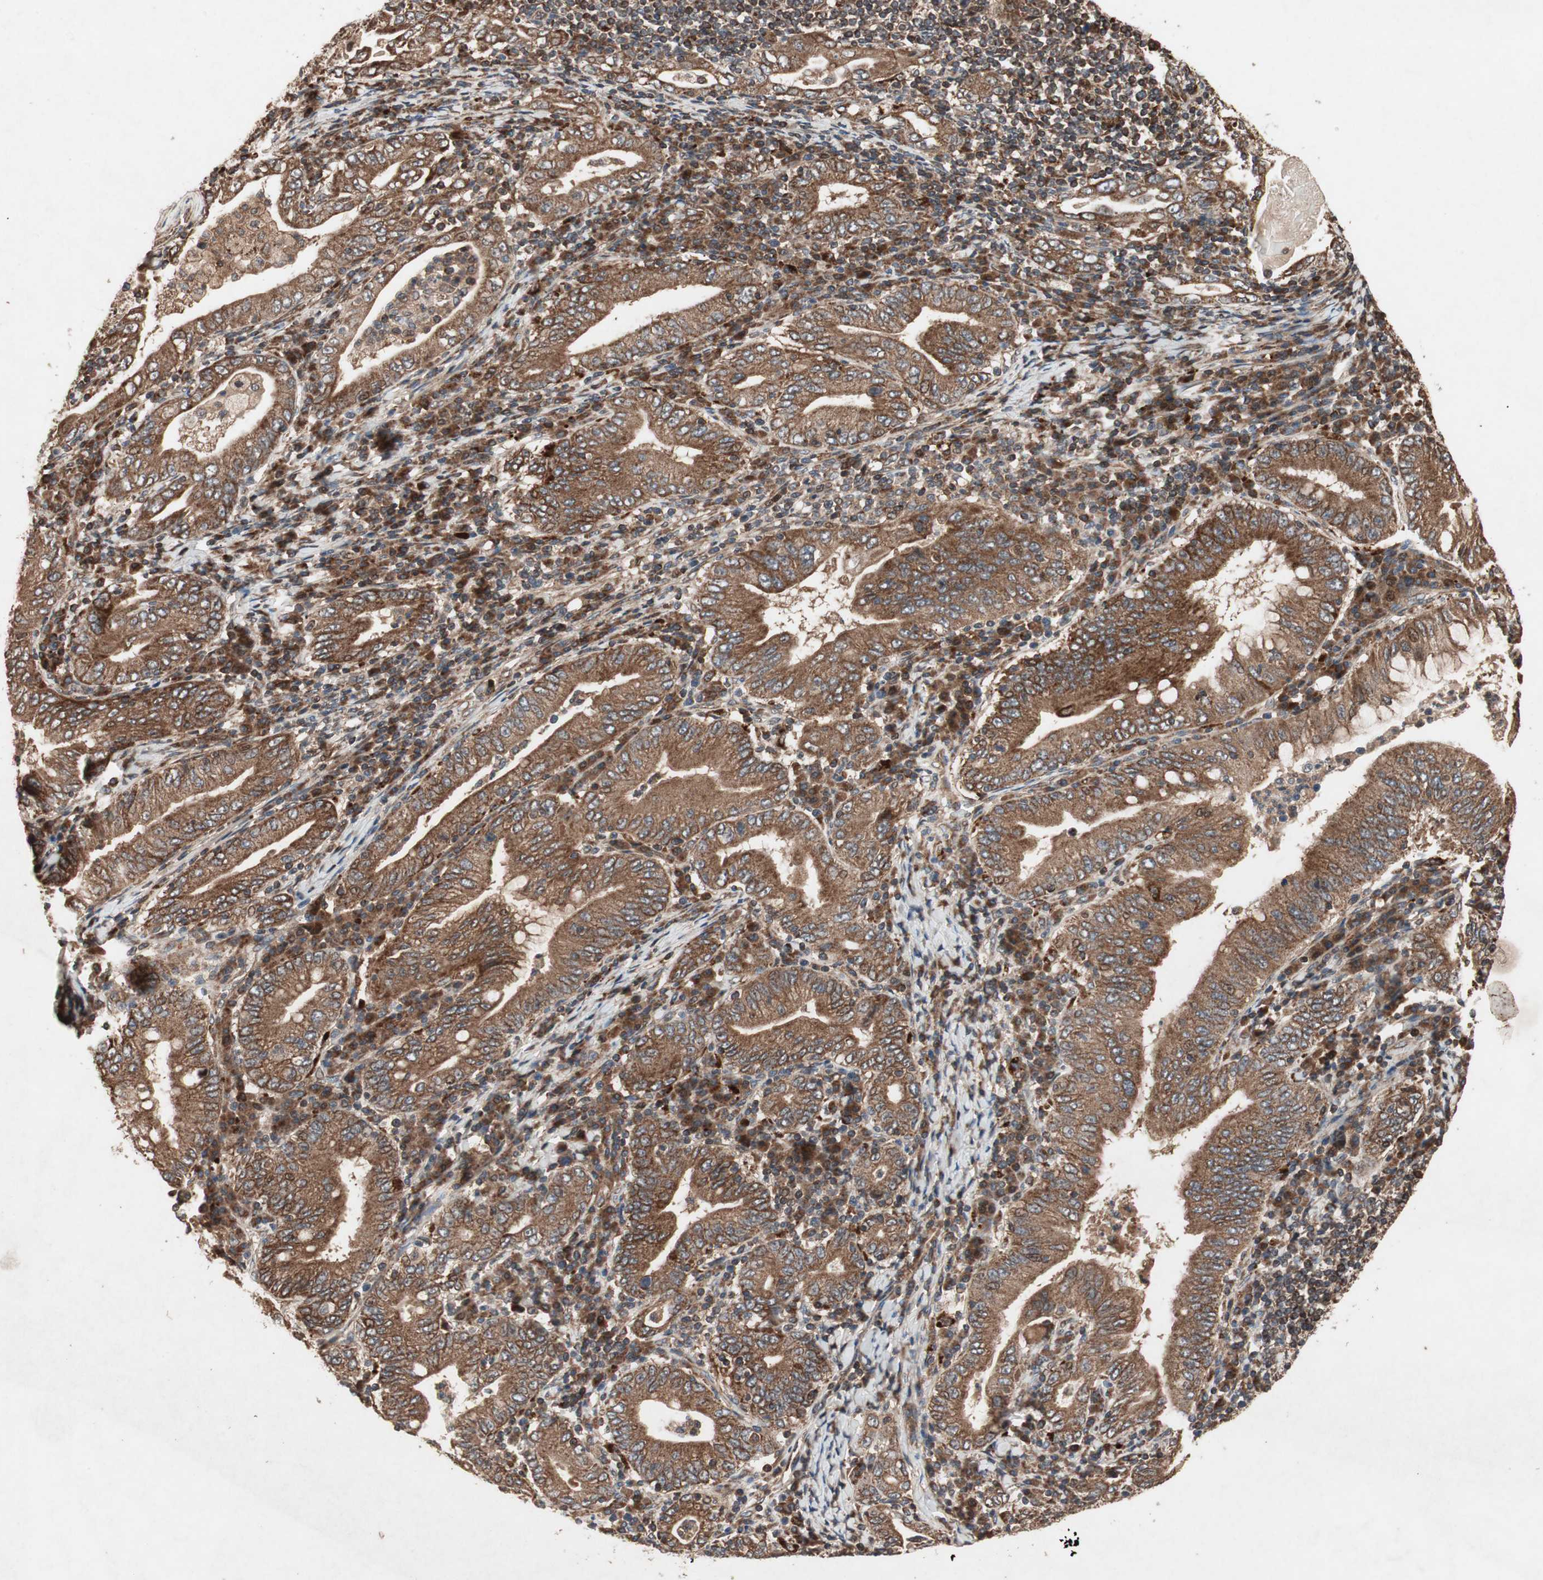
{"staining": {"intensity": "strong", "quantity": ">75%", "location": "cytoplasmic/membranous"}, "tissue": "stomach cancer", "cell_type": "Tumor cells", "image_type": "cancer", "snomed": [{"axis": "morphology", "description": "Normal tissue, NOS"}, {"axis": "morphology", "description": "Adenocarcinoma, NOS"}, {"axis": "topography", "description": "Esophagus"}, {"axis": "topography", "description": "Stomach, upper"}, {"axis": "topography", "description": "Peripheral nerve tissue"}], "caption": "Immunohistochemistry (IHC) histopathology image of neoplastic tissue: stomach cancer (adenocarcinoma) stained using immunohistochemistry (IHC) demonstrates high levels of strong protein expression localized specifically in the cytoplasmic/membranous of tumor cells, appearing as a cytoplasmic/membranous brown color.", "gene": "RAB1A", "patient": {"sex": "male", "age": 62}}